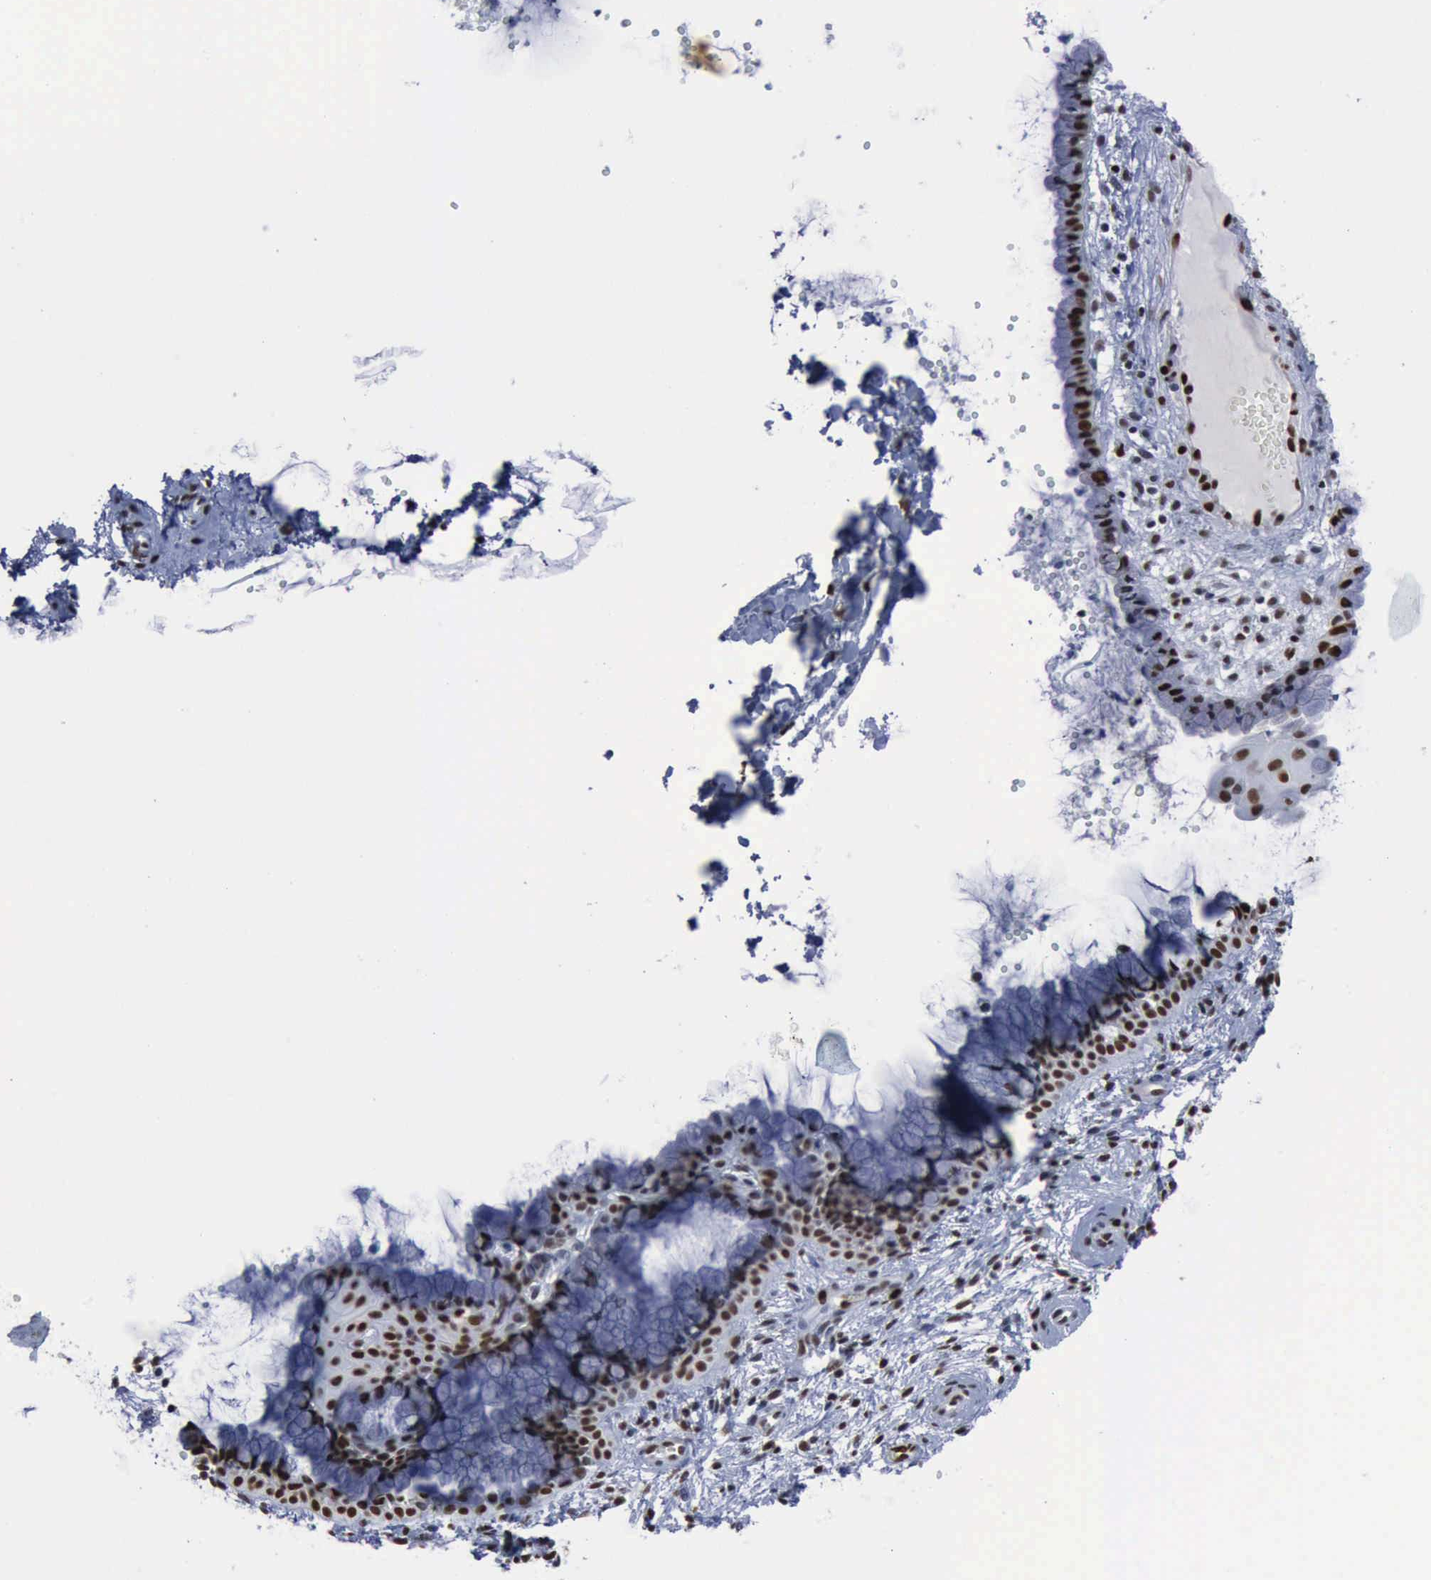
{"staining": {"intensity": "weak", "quantity": ">75%", "location": "nuclear"}, "tissue": "cervix", "cell_type": "Glandular cells", "image_type": "normal", "snomed": [{"axis": "morphology", "description": "Normal tissue, NOS"}, {"axis": "topography", "description": "Cervix"}], "caption": "Unremarkable cervix shows weak nuclear expression in approximately >75% of glandular cells, visualized by immunohistochemistry.", "gene": "PCNA", "patient": {"sex": "female", "age": 39}}